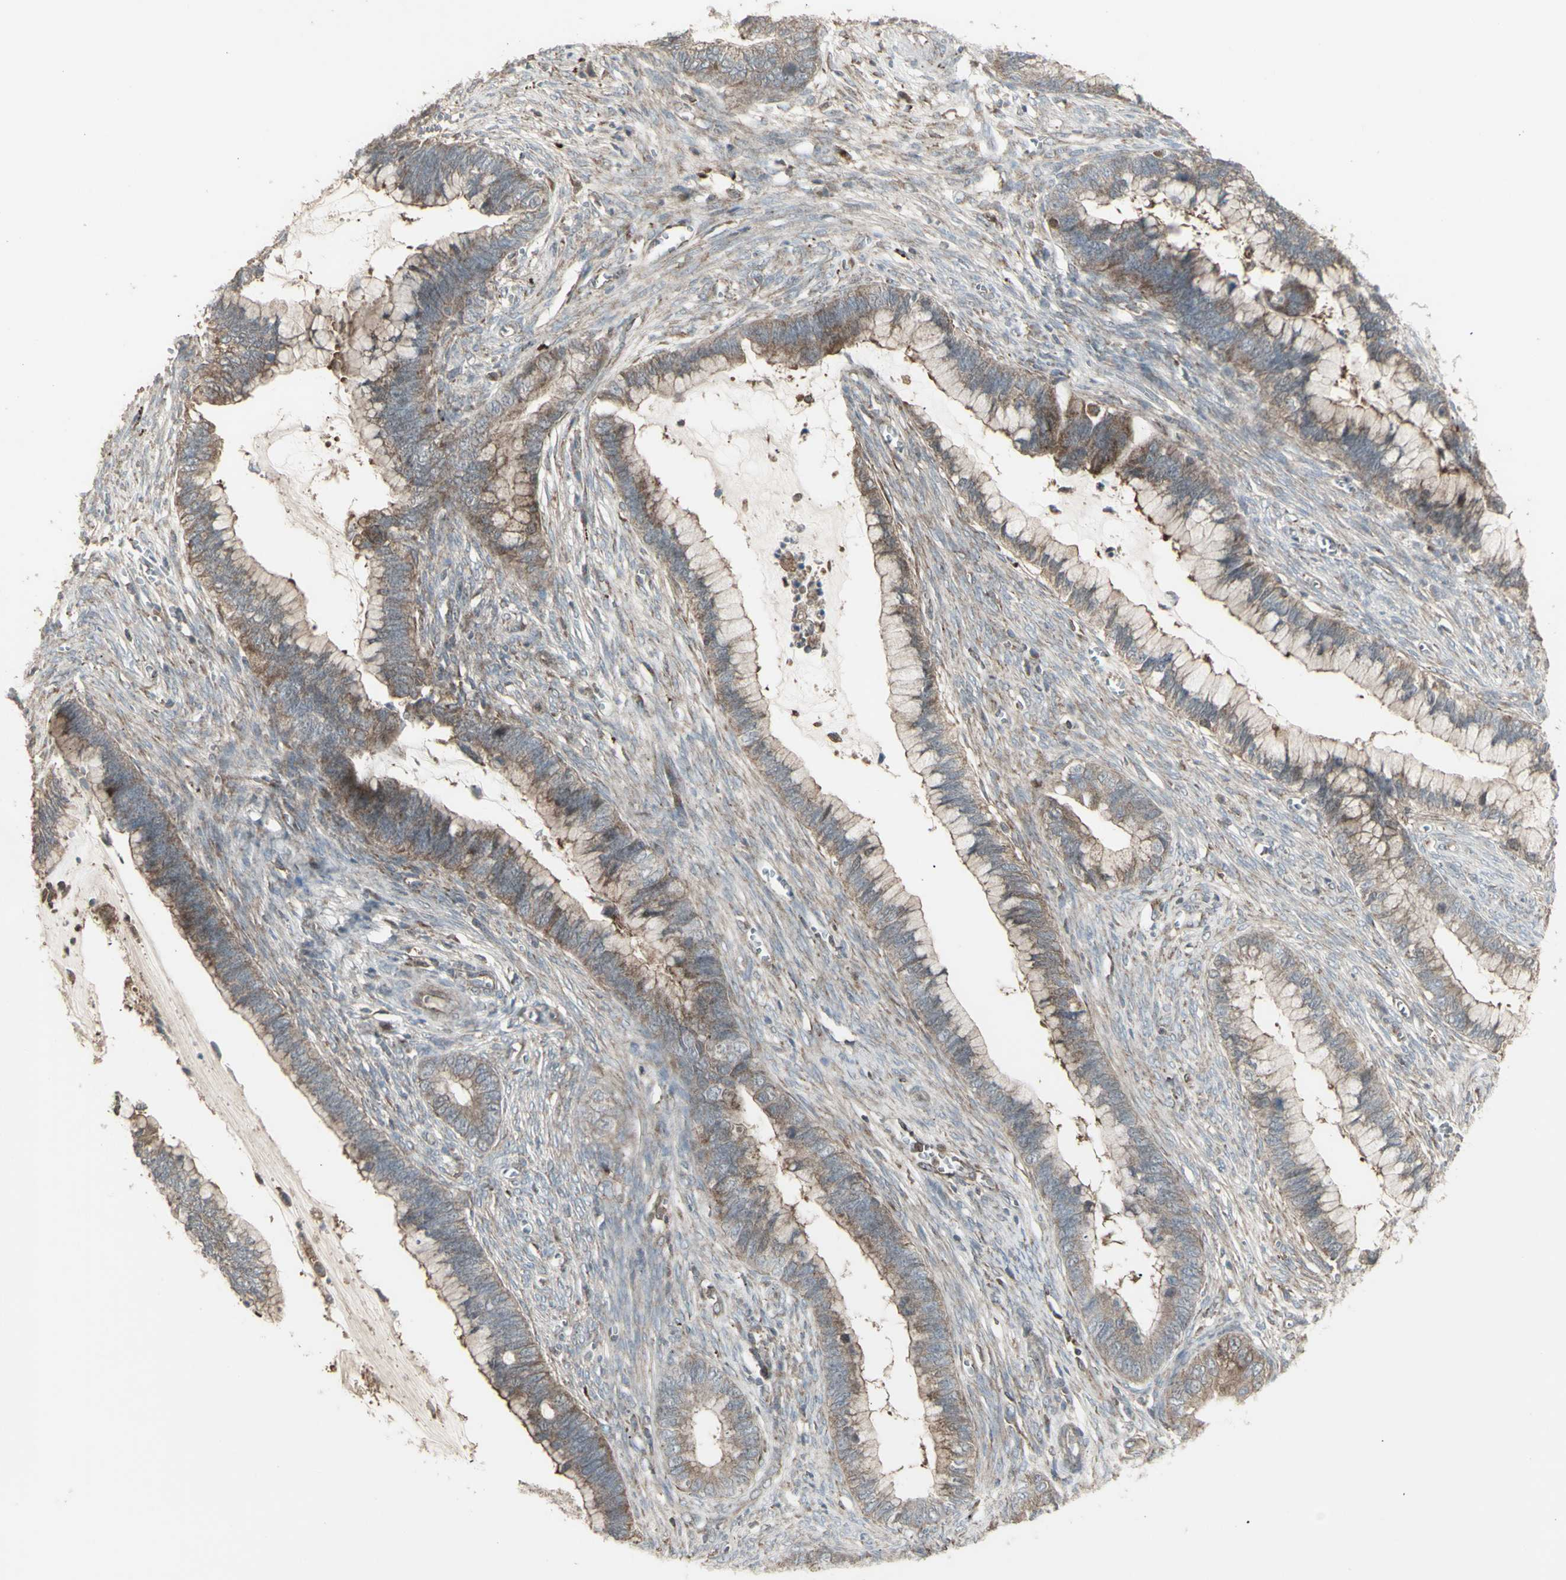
{"staining": {"intensity": "moderate", "quantity": ">75%", "location": "cytoplasmic/membranous"}, "tissue": "cervical cancer", "cell_type": "Tumor cells", "image_type": "cancer", "snomed": [{"axis": "morphology", "description": "Adenocarcinoma, NOS"}, {"axis": "topography", "description": "Cervix"}], "caption": "A micrograph of human cervical adenocarcinoma stained for a protein reveals moderate cytoplasmic/membranous brown staining in tumor cells. (IHC, brightfield microscopy, high magnification).", "gene": "RNASEL", "patient": {"sex": "female", "age": 44}}